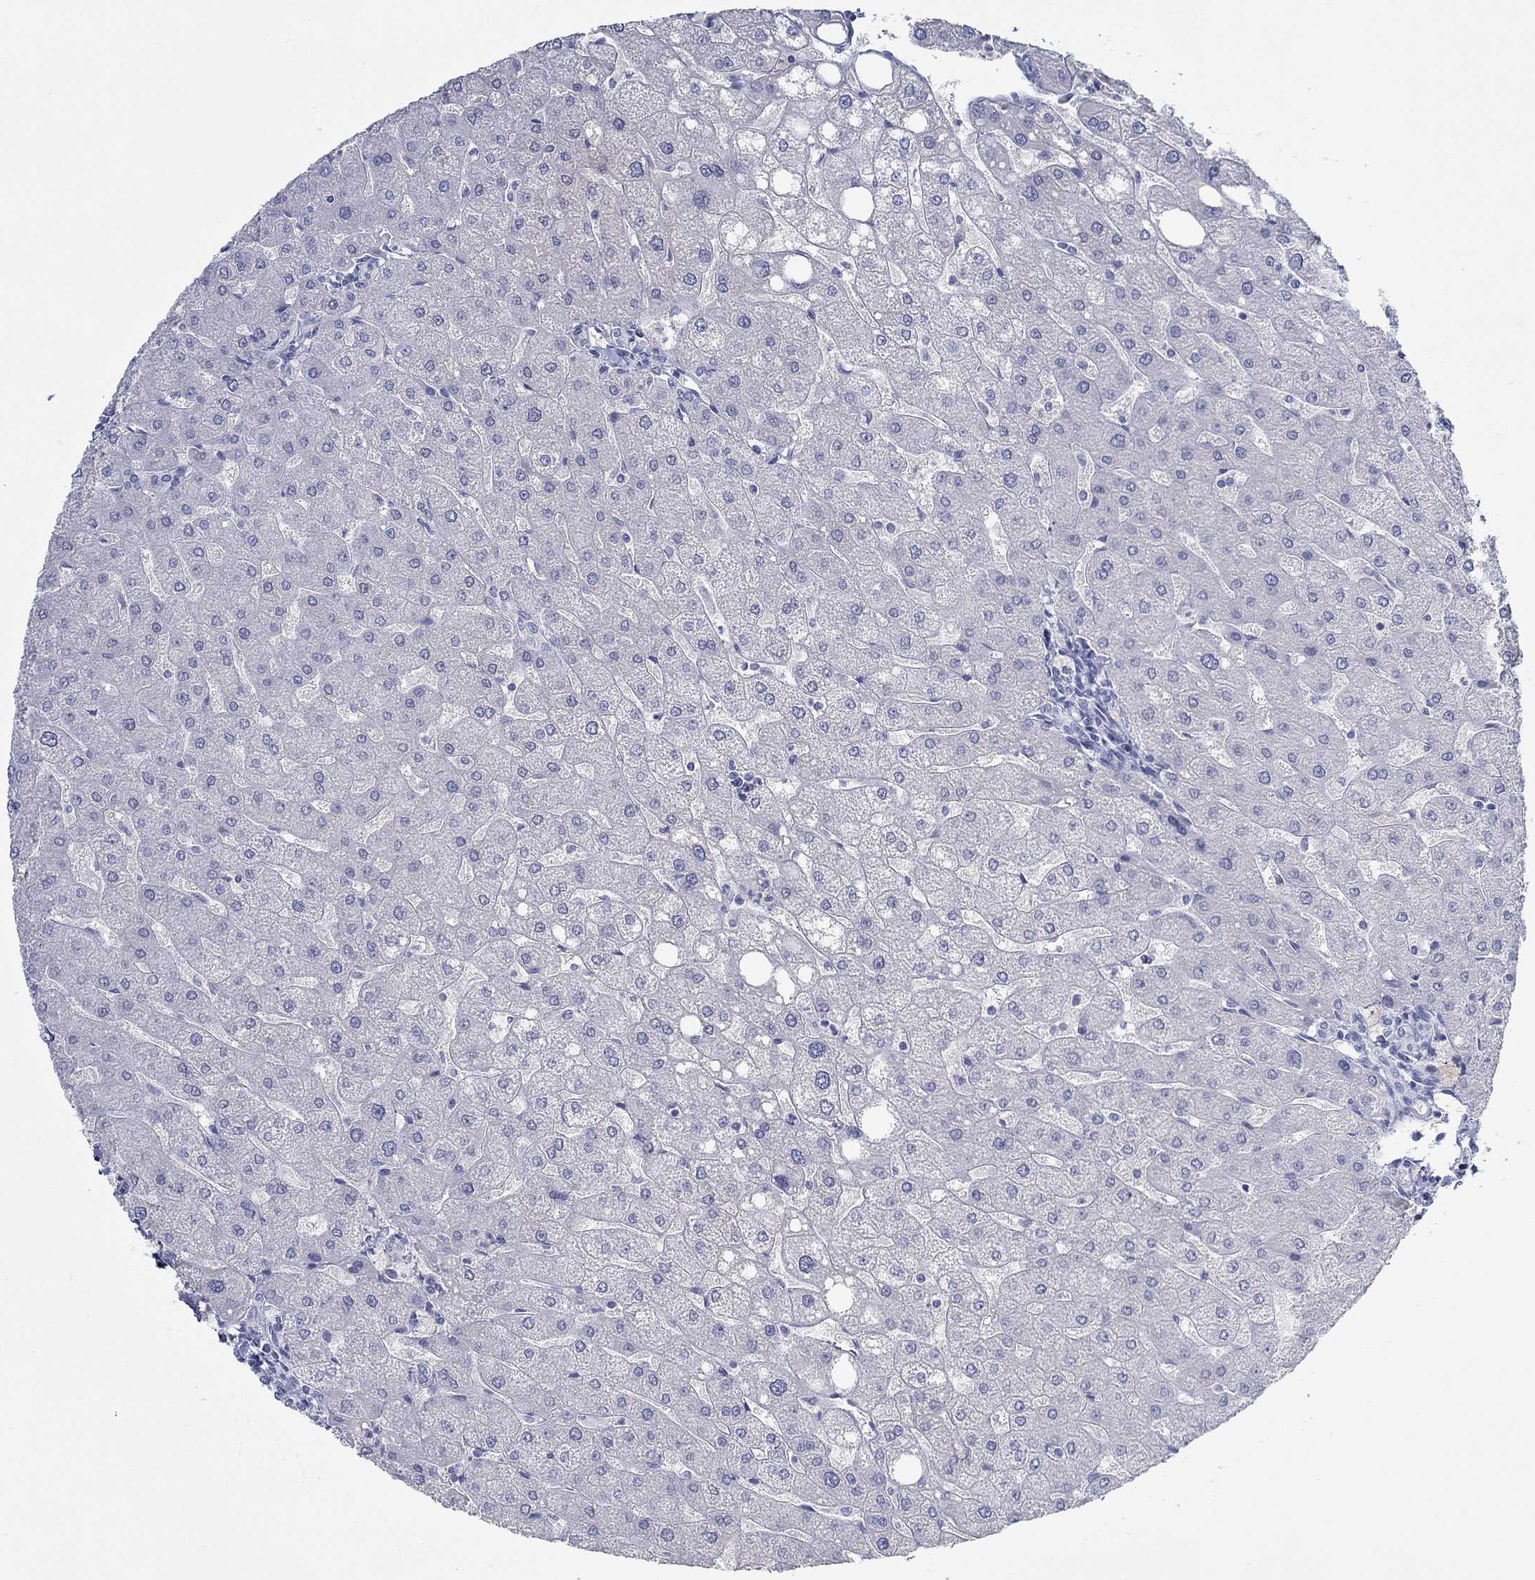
{"staining": {"intensity": "negative", "quantity": "none", "location": "none"}, "tissue": "liver", "cell_type": "Cholangiocytes", "image_type": "normal", "snomed": [{"axis": "morphology", "description": "Normal tissue, NOS"}, {"axis": "topography", "description": "Liver"}], "caption": "This photomicrograph is of benign liver stained with immunohistochemistry to label a protein in brown with the nuclei are counter-stained blue. There is no positivity in cholangiocytes. (DAB (3,3'-diaminobenzidine) immunohistochemistry (IHC), high magnification).", "gene": "PAX9", "patient": {"sex": "male", "age": 67}}